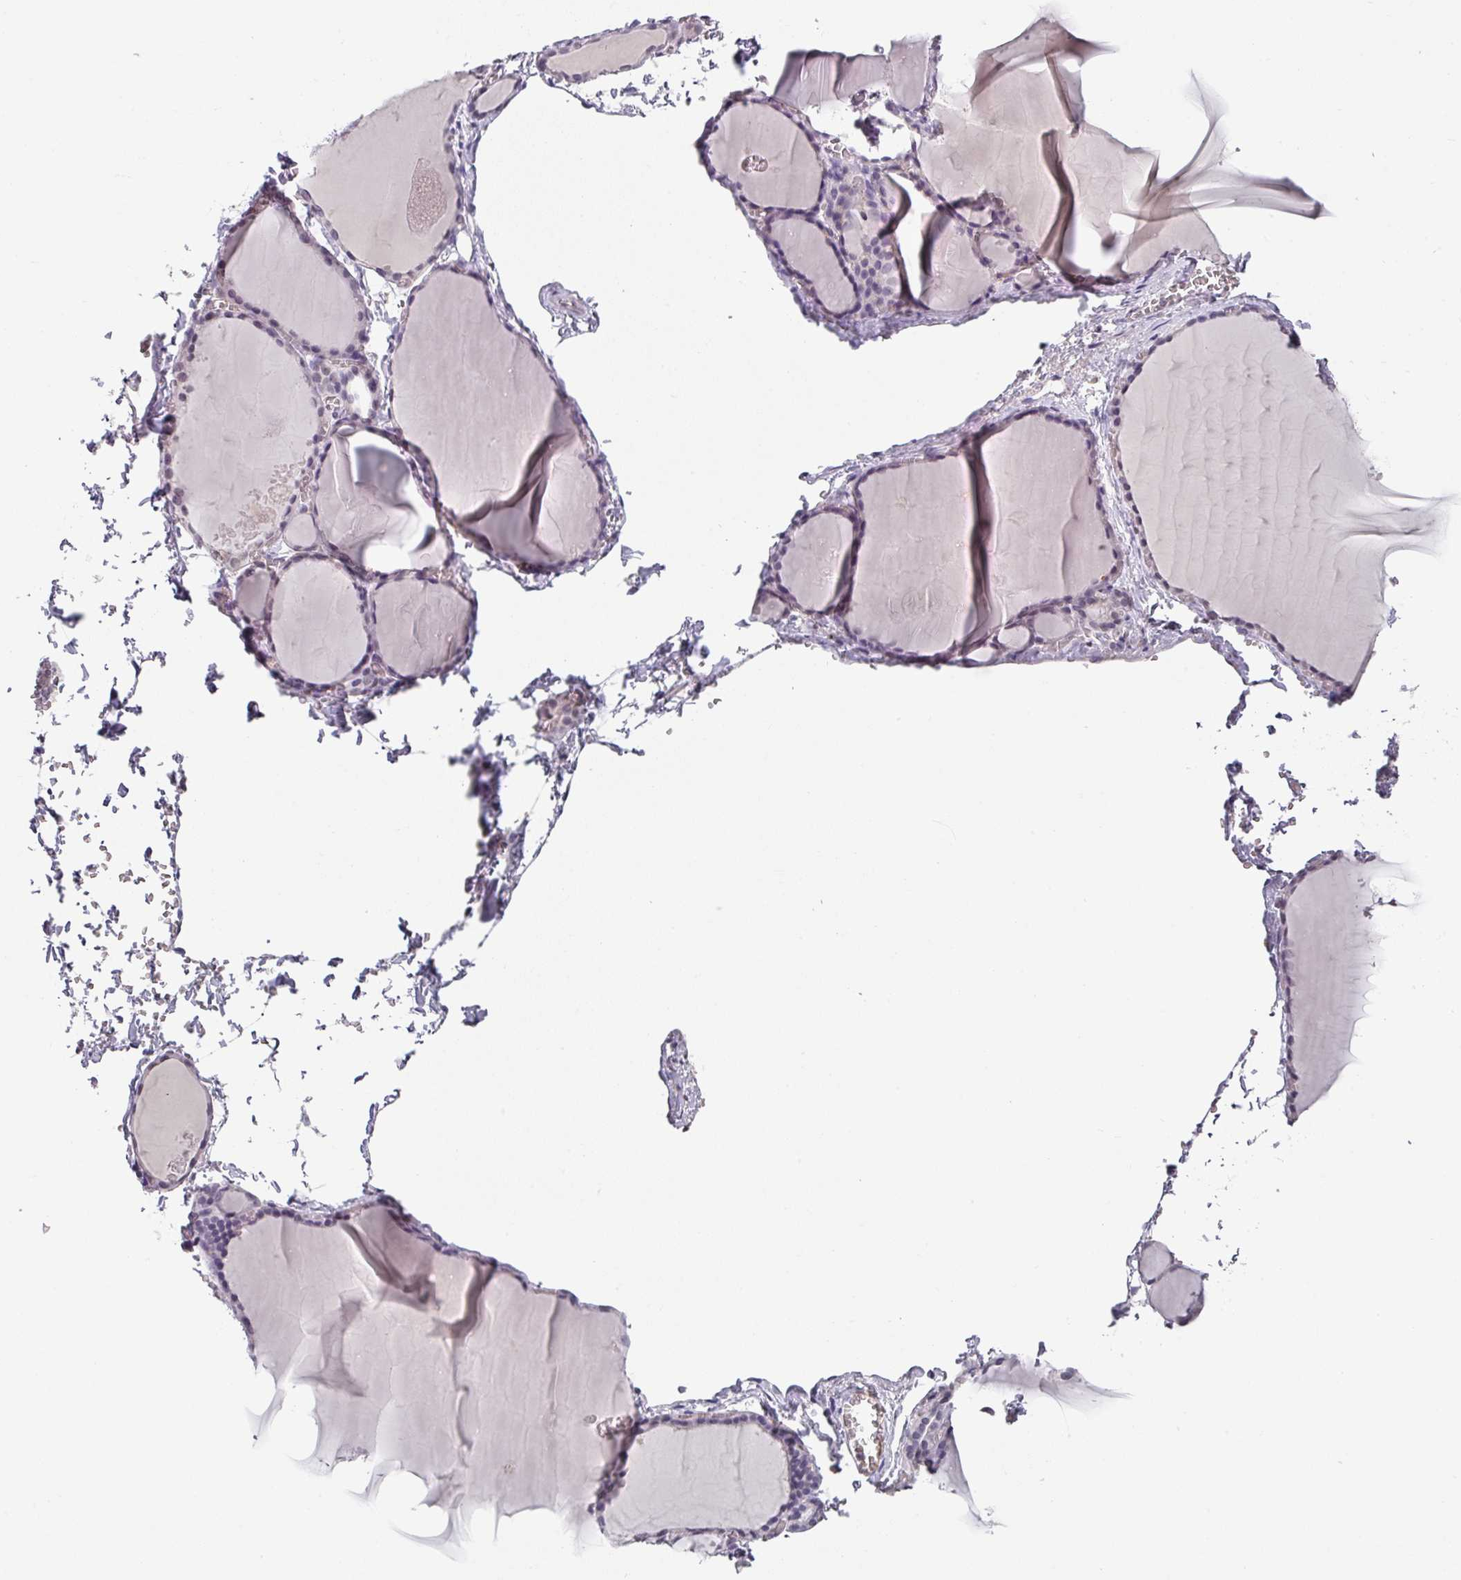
{"staining": {"intensity": "negative", "quantity": "none", "location": "none"}, "tissue": "thyroid gland", "cell_type": "Glandular cells", "image_type": "normal", "snomed": [{"axis": "morphology", "description": "Normal tissue, NOS"}, {"axis": "topography", "description": "Thyroid gland"}], "caption": "Immunohistochemical staining of normal human thyroid gland exhibits no significant staining in glandular cells. The staining is performed using DAB (3,3'-diaminobenzidine) brown chromogen with nuclei counter-stained in using hematoxylin.", "gene": "C1QB", "patient": {"sex": "female", "age": 49}}